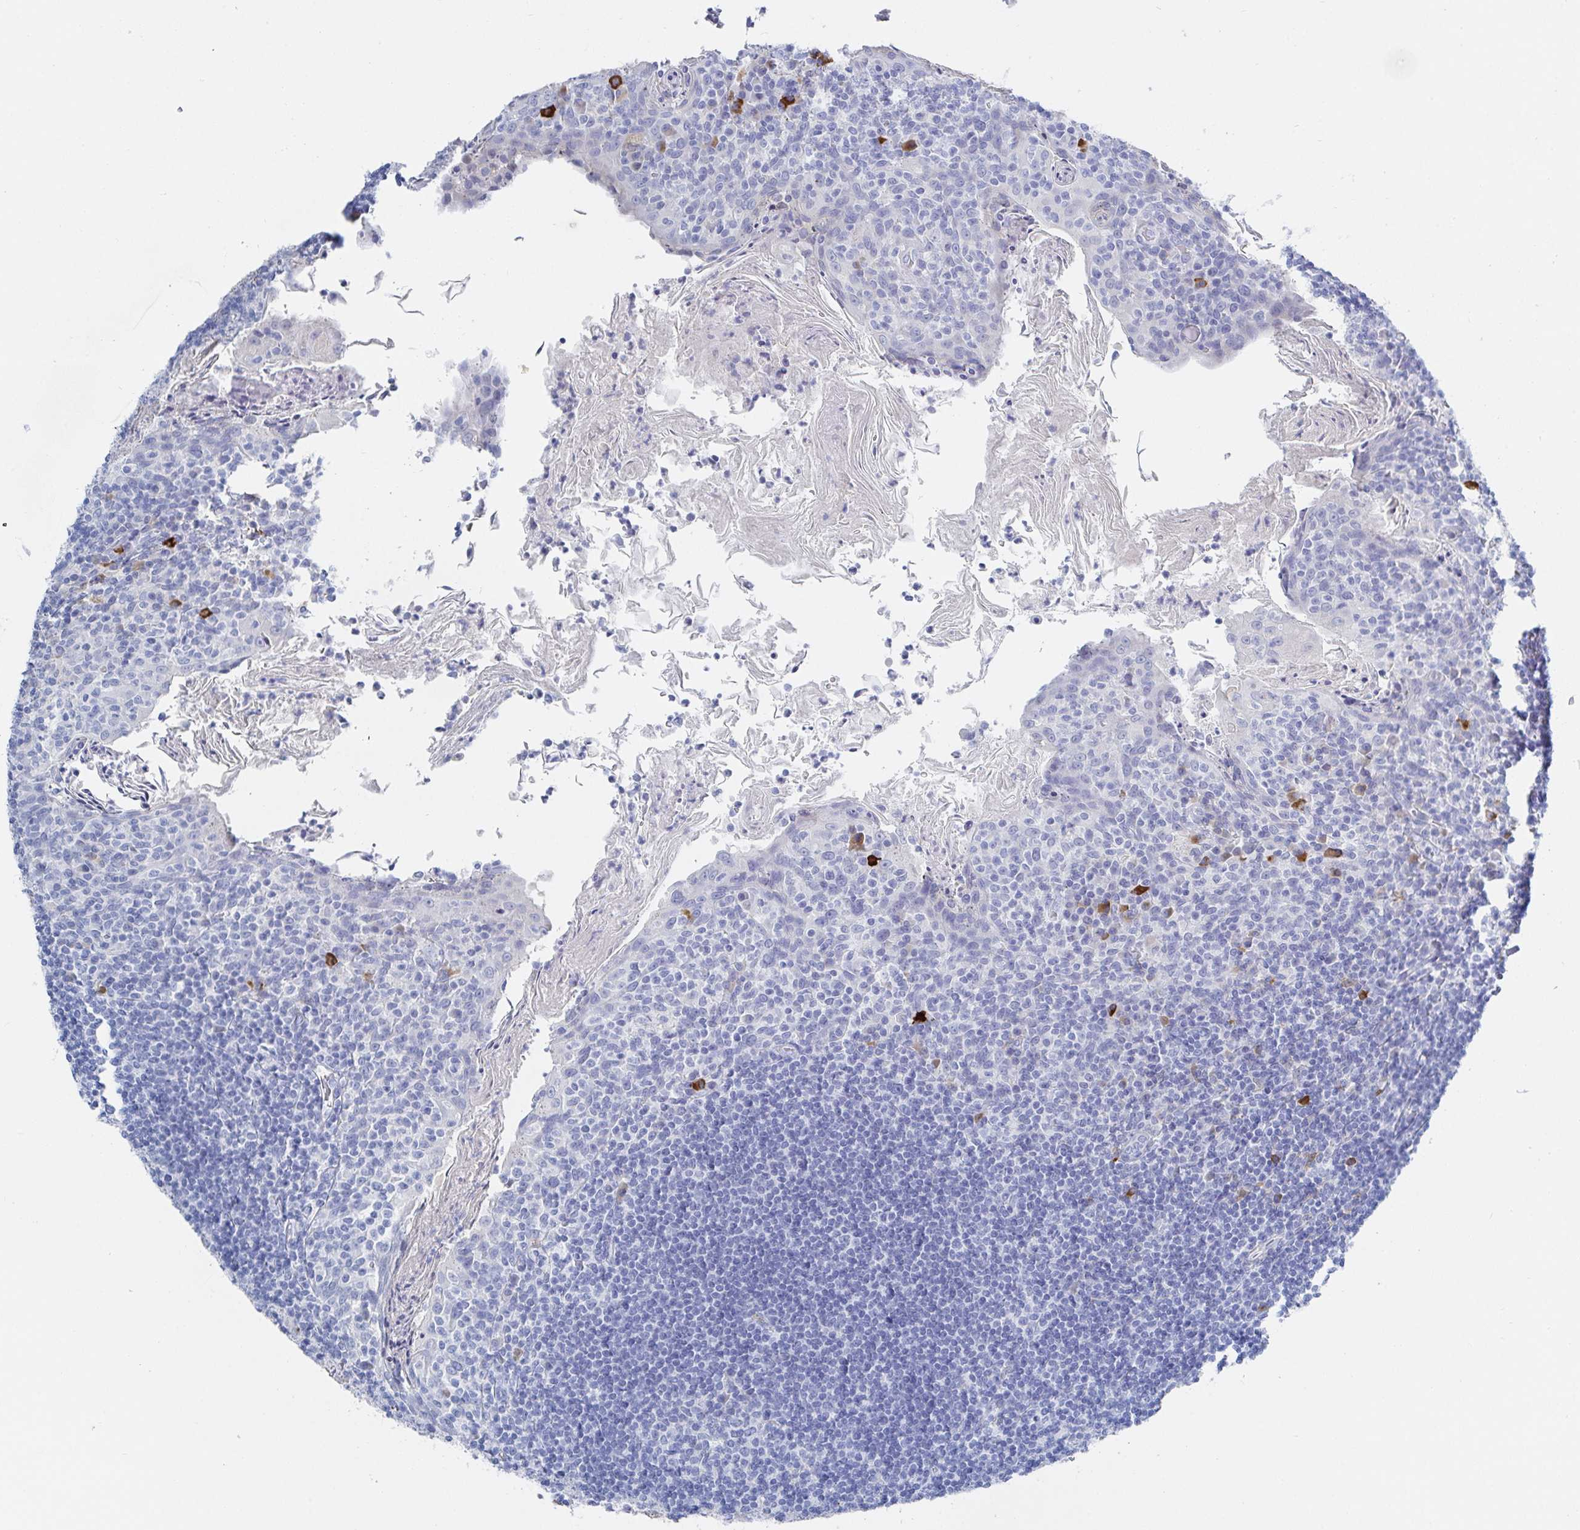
{"staining": {"intensity": "negative", "quantity": "none", "location": "none"}, "tissue": "tonsil", "cell_type": "Germinal center cells", "image_type": "normal", "snomed": [{"axis": "morphology", "description": "Normal tissue, NOS"}, {"axis": "topography", "description": "Tonsil"}], "caption": "IHC histopathology image of normal tonsil: human tonsil stained with DAB (3,3'-diaminobenzidine) exhibits no significant protein expression in germinal center cells.", "gene": "OR2A1", "patient": {"sex": "female", "age": 10}}